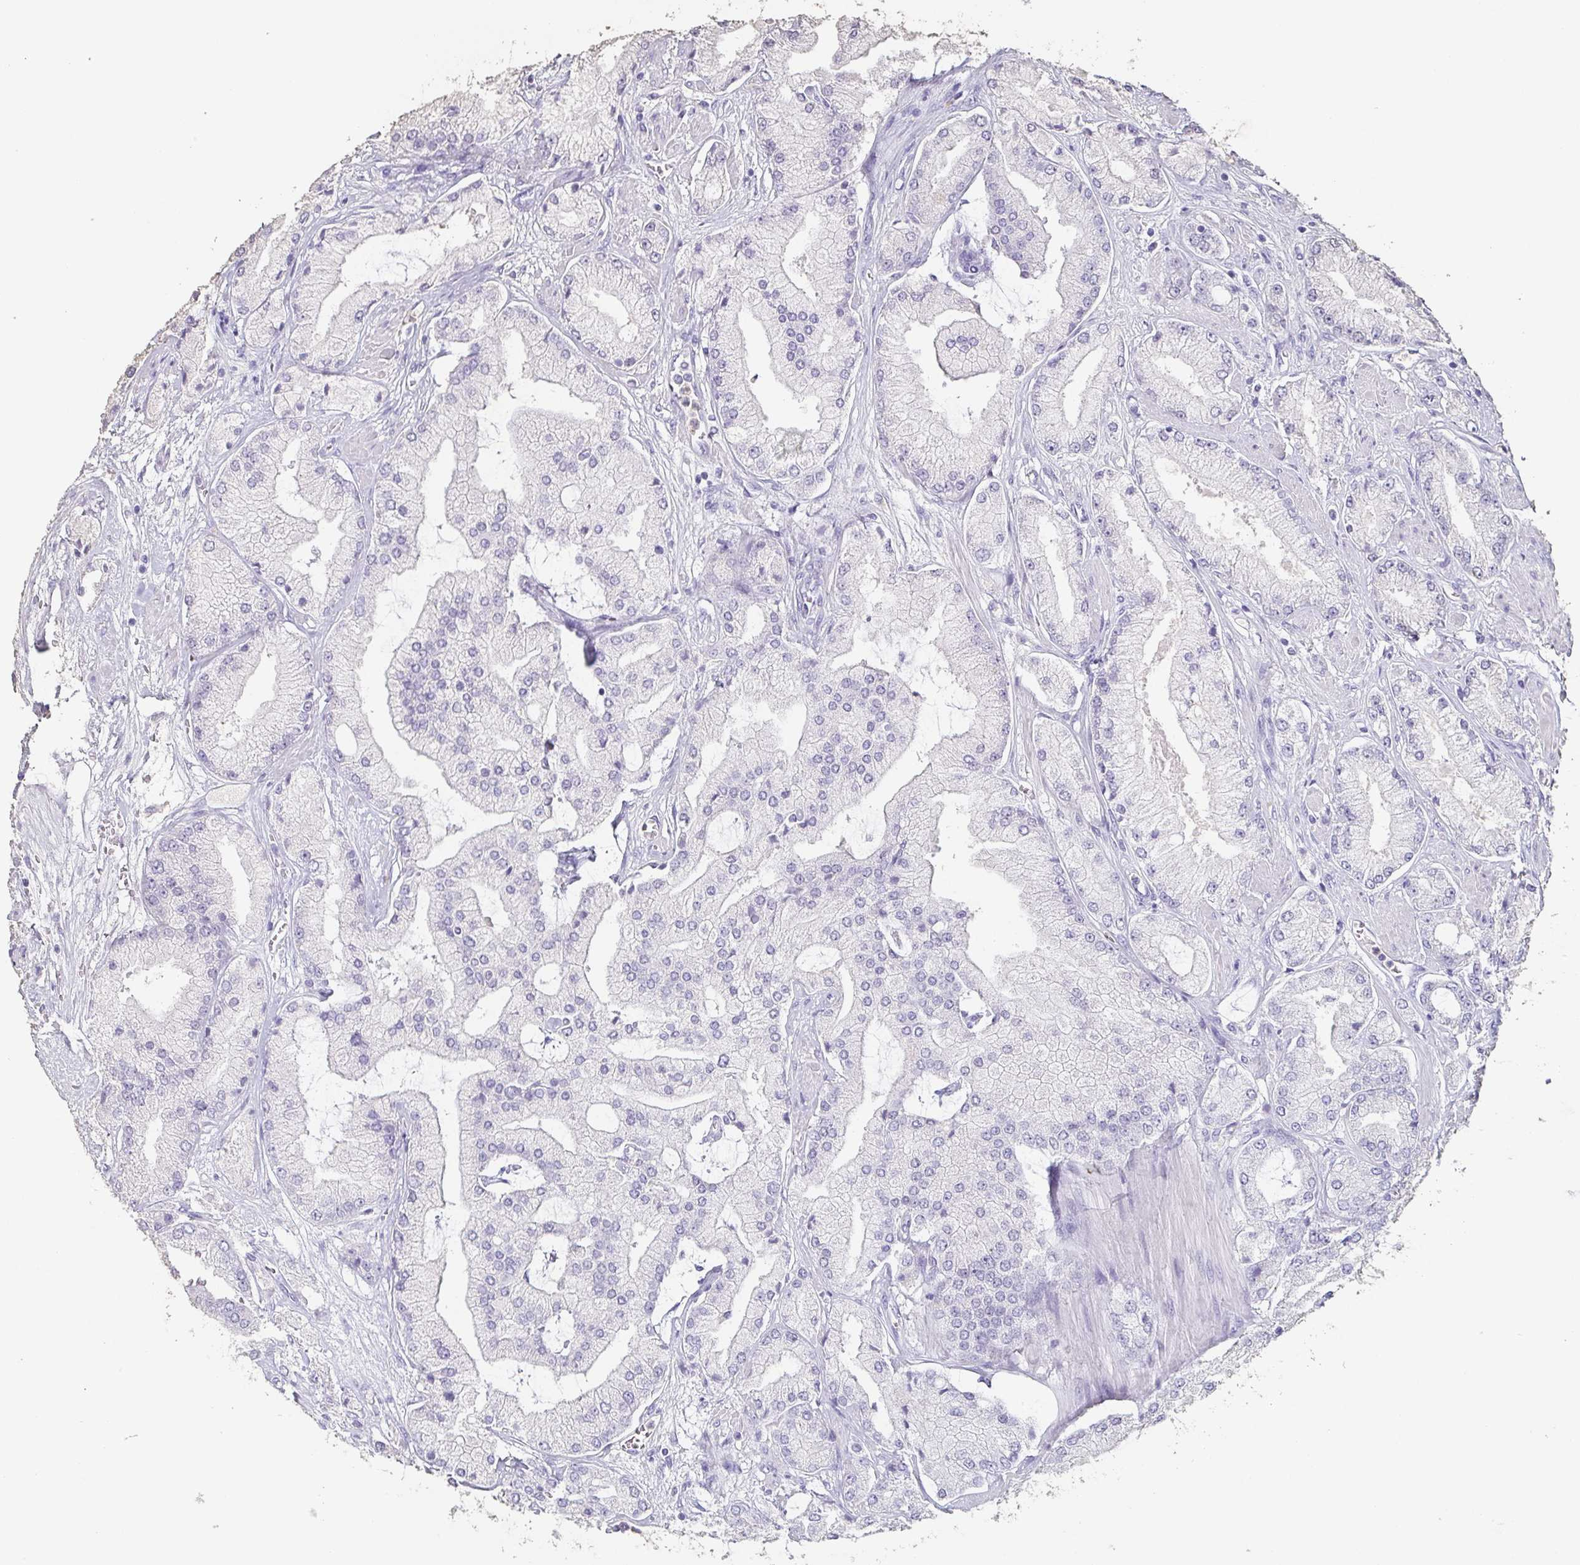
{"staining": {"intensity": "negative", "quantity": "none", "location": "none"}, "tissue": "prostate cancer", "cell_type": "Tumor cells", "image_type": "cancer", "snomed": [{"axis": "morphology", "description": "Adenocarcinoma, High grade"}, {"axis": "topography", "description": "Prostate"}], "caption": "DAB (3,3'-diaminobenzidine) immunohistochemical staining of human prostate cancer (adenocarcinoma (high-grade)) displays no significant staining in tumor cells. The staining is performed using DAB brown chromogen with nuclei counter-stained in using hematoxylin.", "gene": "BPIFA2", "patient": {"sex": "male", "age": 68}}